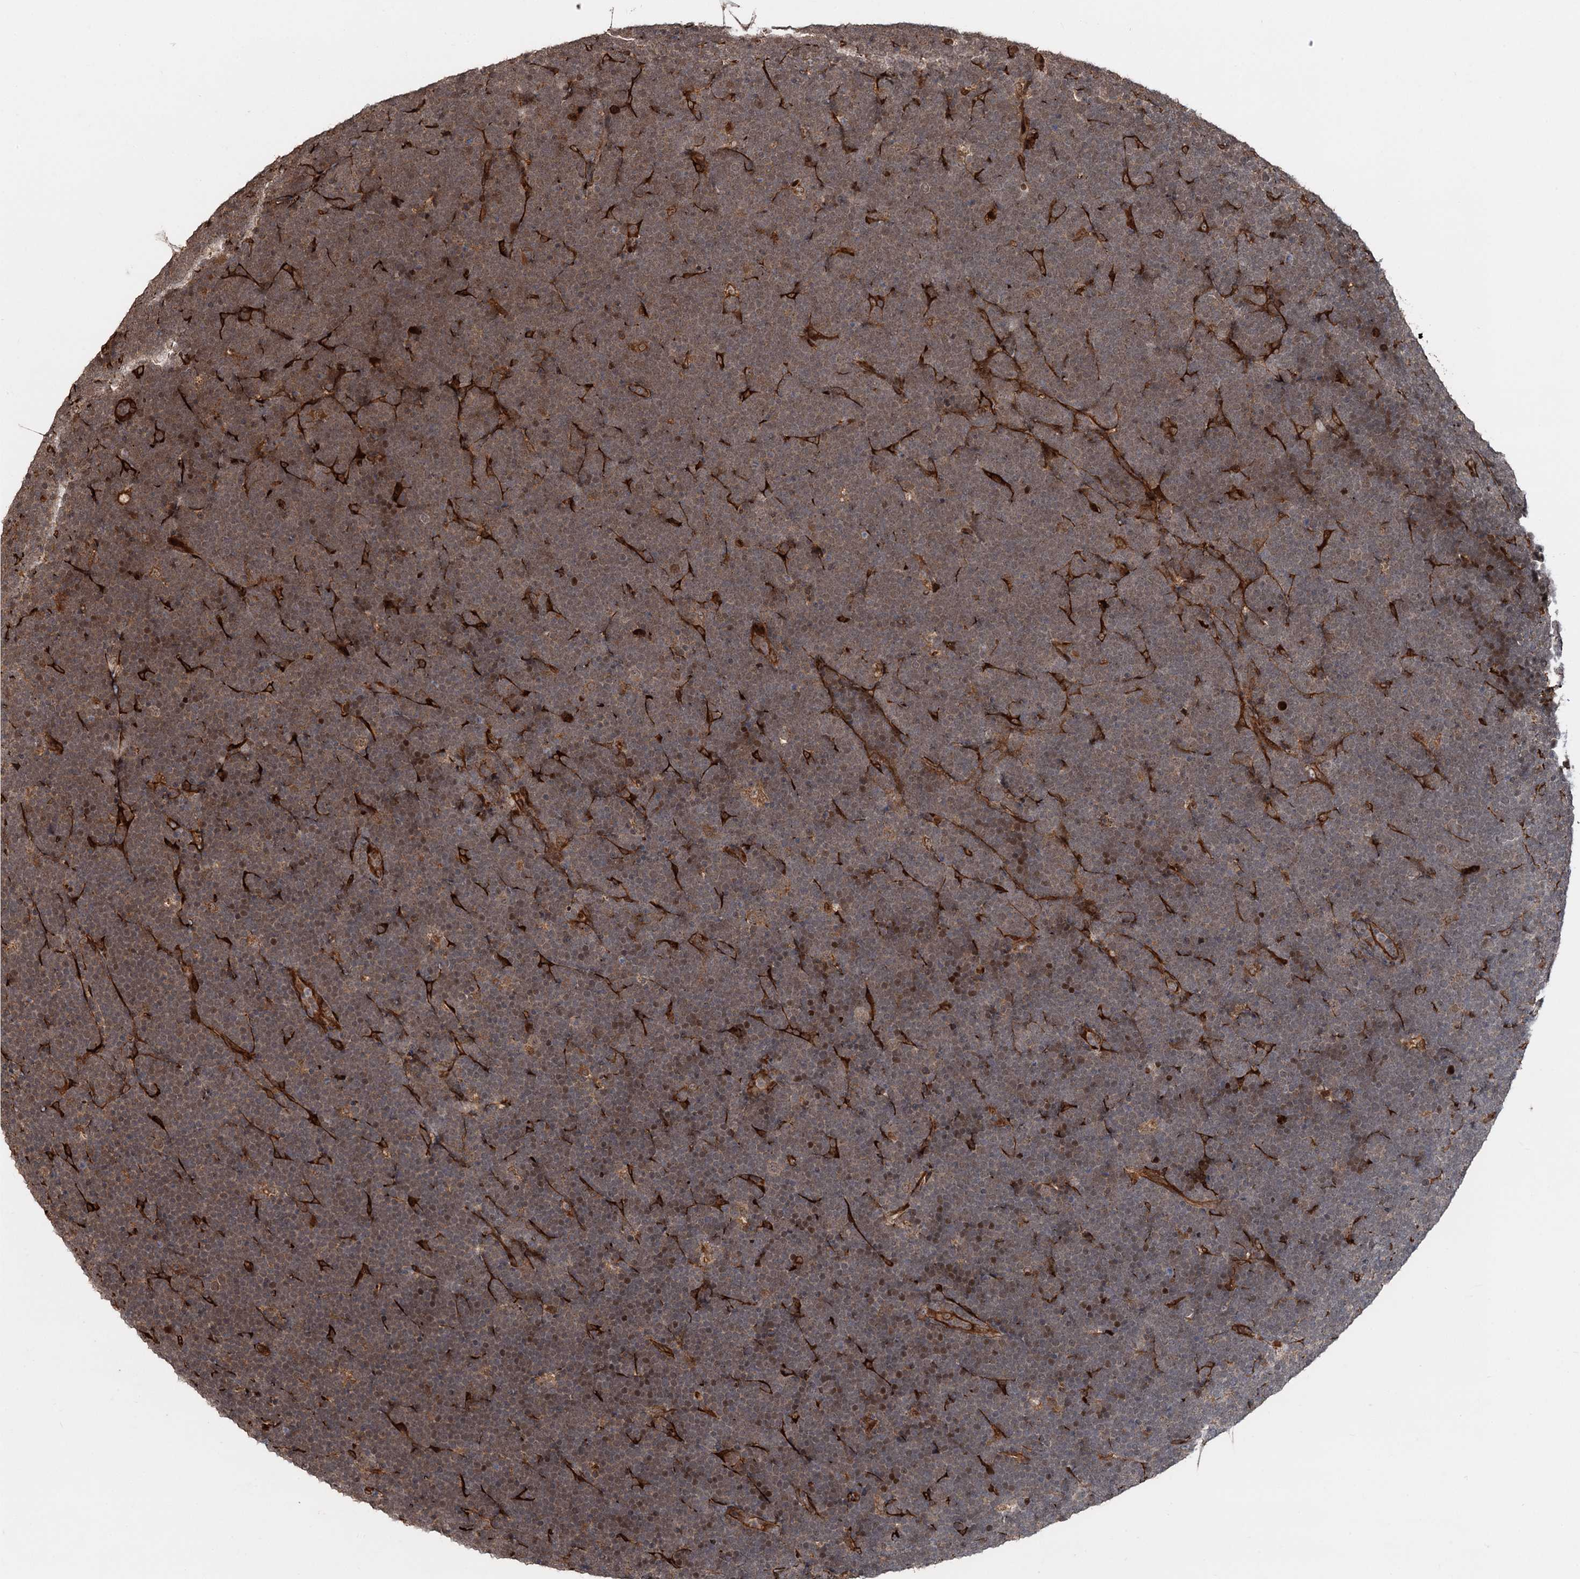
{"staining": {"intensity": "weak", "quantity": "25%-75%", "location": "nuclear"}, "tissue": "lymphoma", "cell_type": "Tumor cells", "image_type": "cancer", "snomed": [{"axis": "morphology", "description": "Malignant lymphoma, non-Hodgkin's type, High grade"}, {"axis": "topography", "description": "Lymph node"}], "caption": "Brown immunohistochemical staining in human lymphoma displays weak nuclear positivity in about 25%-75% of tumor cells. The staining is performed using DAB (3,3'-diaminobenzidine) brown chromogen to label protein expression. The nuclei are counter-stained blue using hematoxylin.", "gene": "SNRNP25", "patient": {"sex": "male", "age": 13}}